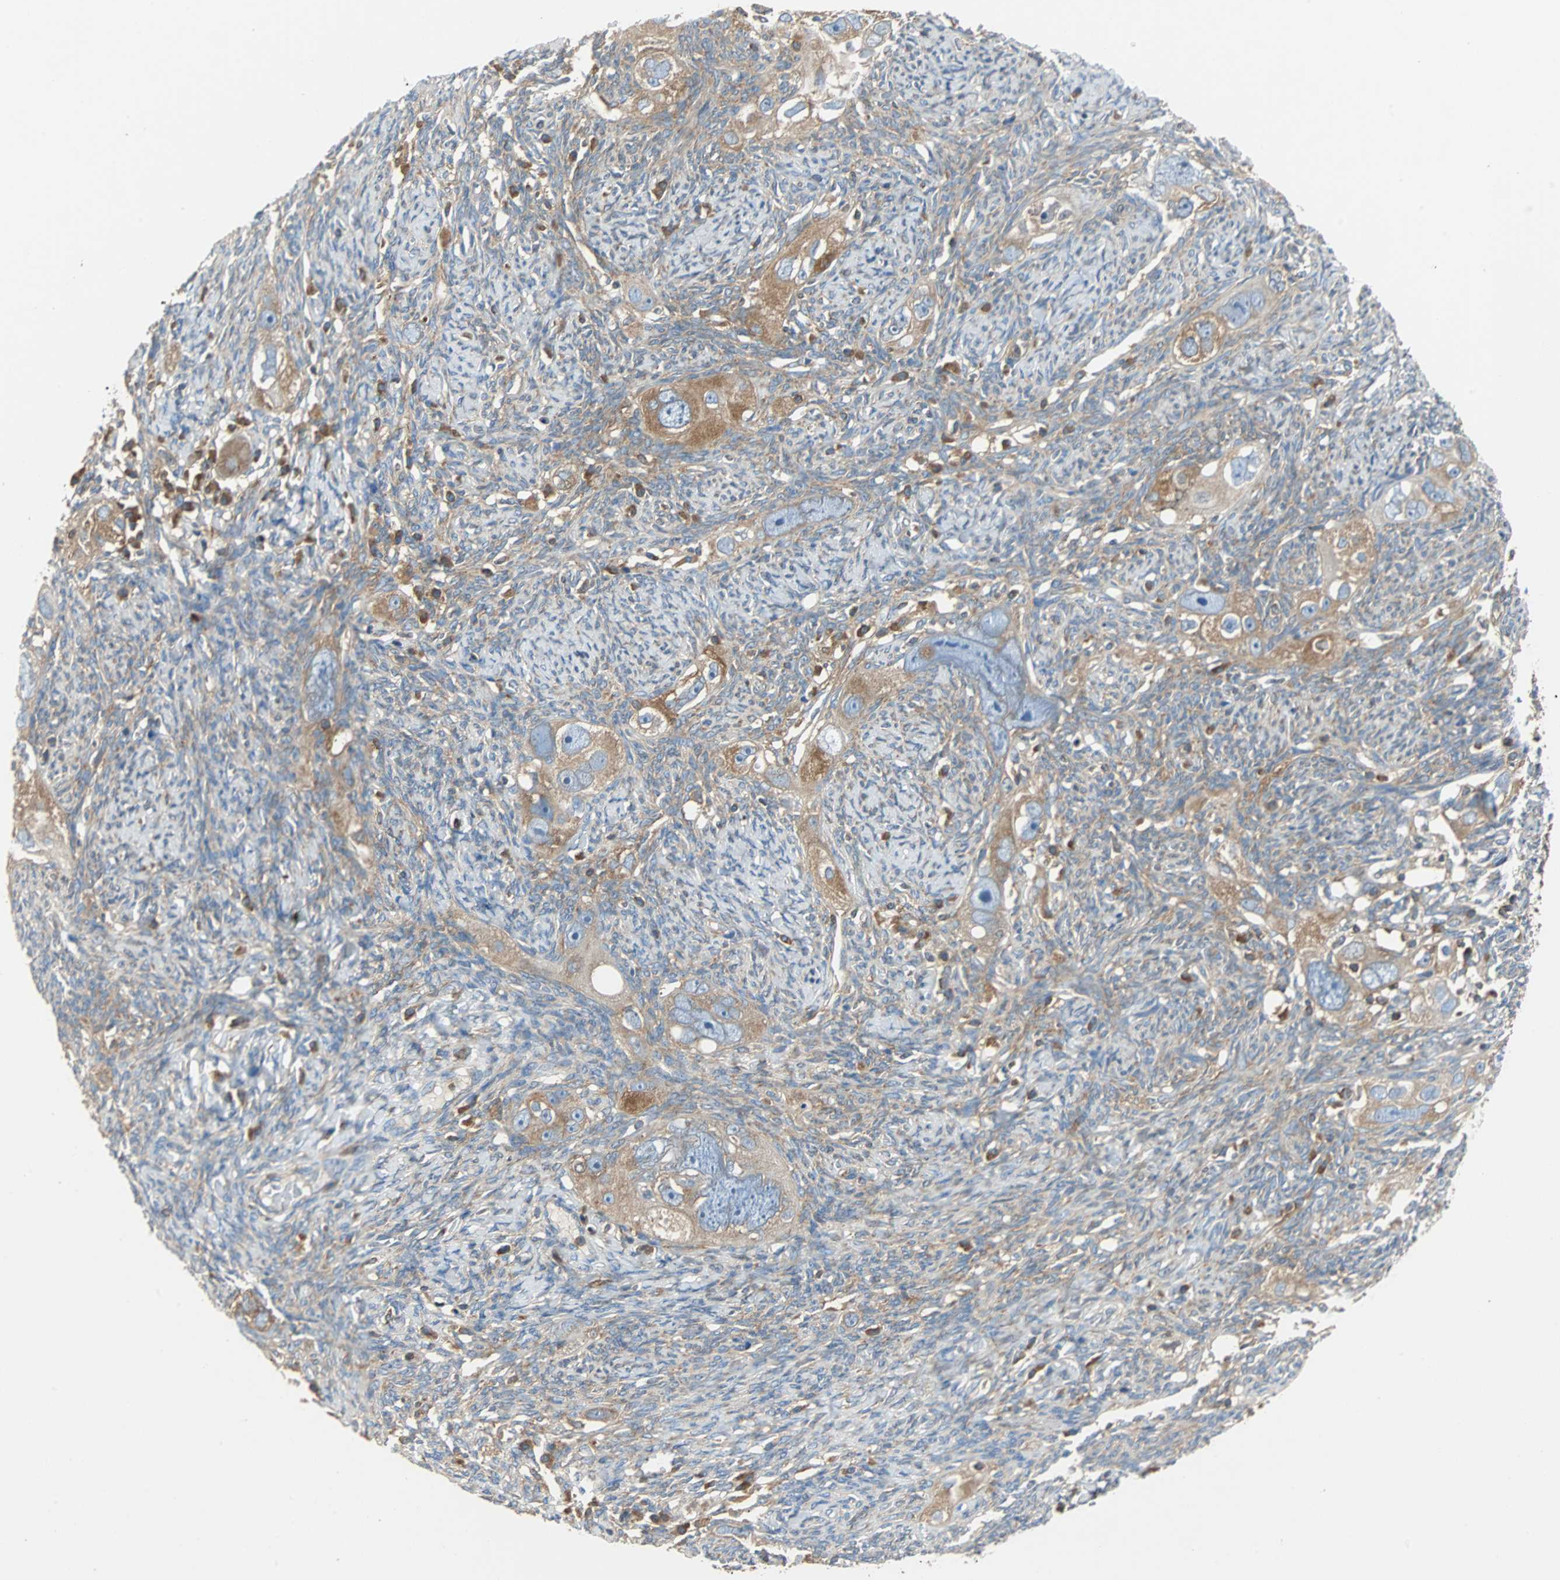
{"staining": {"intensity": "moderate", "quantity": ">75%", "location": "cytoplasmic/membranous"}, "tissue": "ovarian cancer", "cell_type": "Tumor cells", "image_type": "cancer", "snomed": [{"axis": "morphology", "description": "Normal tissue, NOS"}, {"axis": "morphology", "description": "Cystadenocarcinoma, serous, NOS"}, {"axis": "topography", "description": "Ovary"}], "caption": "An IHC photomicrograph of tumor tissue is shown. Protein staining in brown shows moderate cytoplasmic/membranous positivity in serous cystadenocarcinoma (ovarian) within tumor cells. (IHC, brightfield microscopy, high magnification).", "gene": "TSC22D4", "patient": {"sex": "female", "age": 62}}